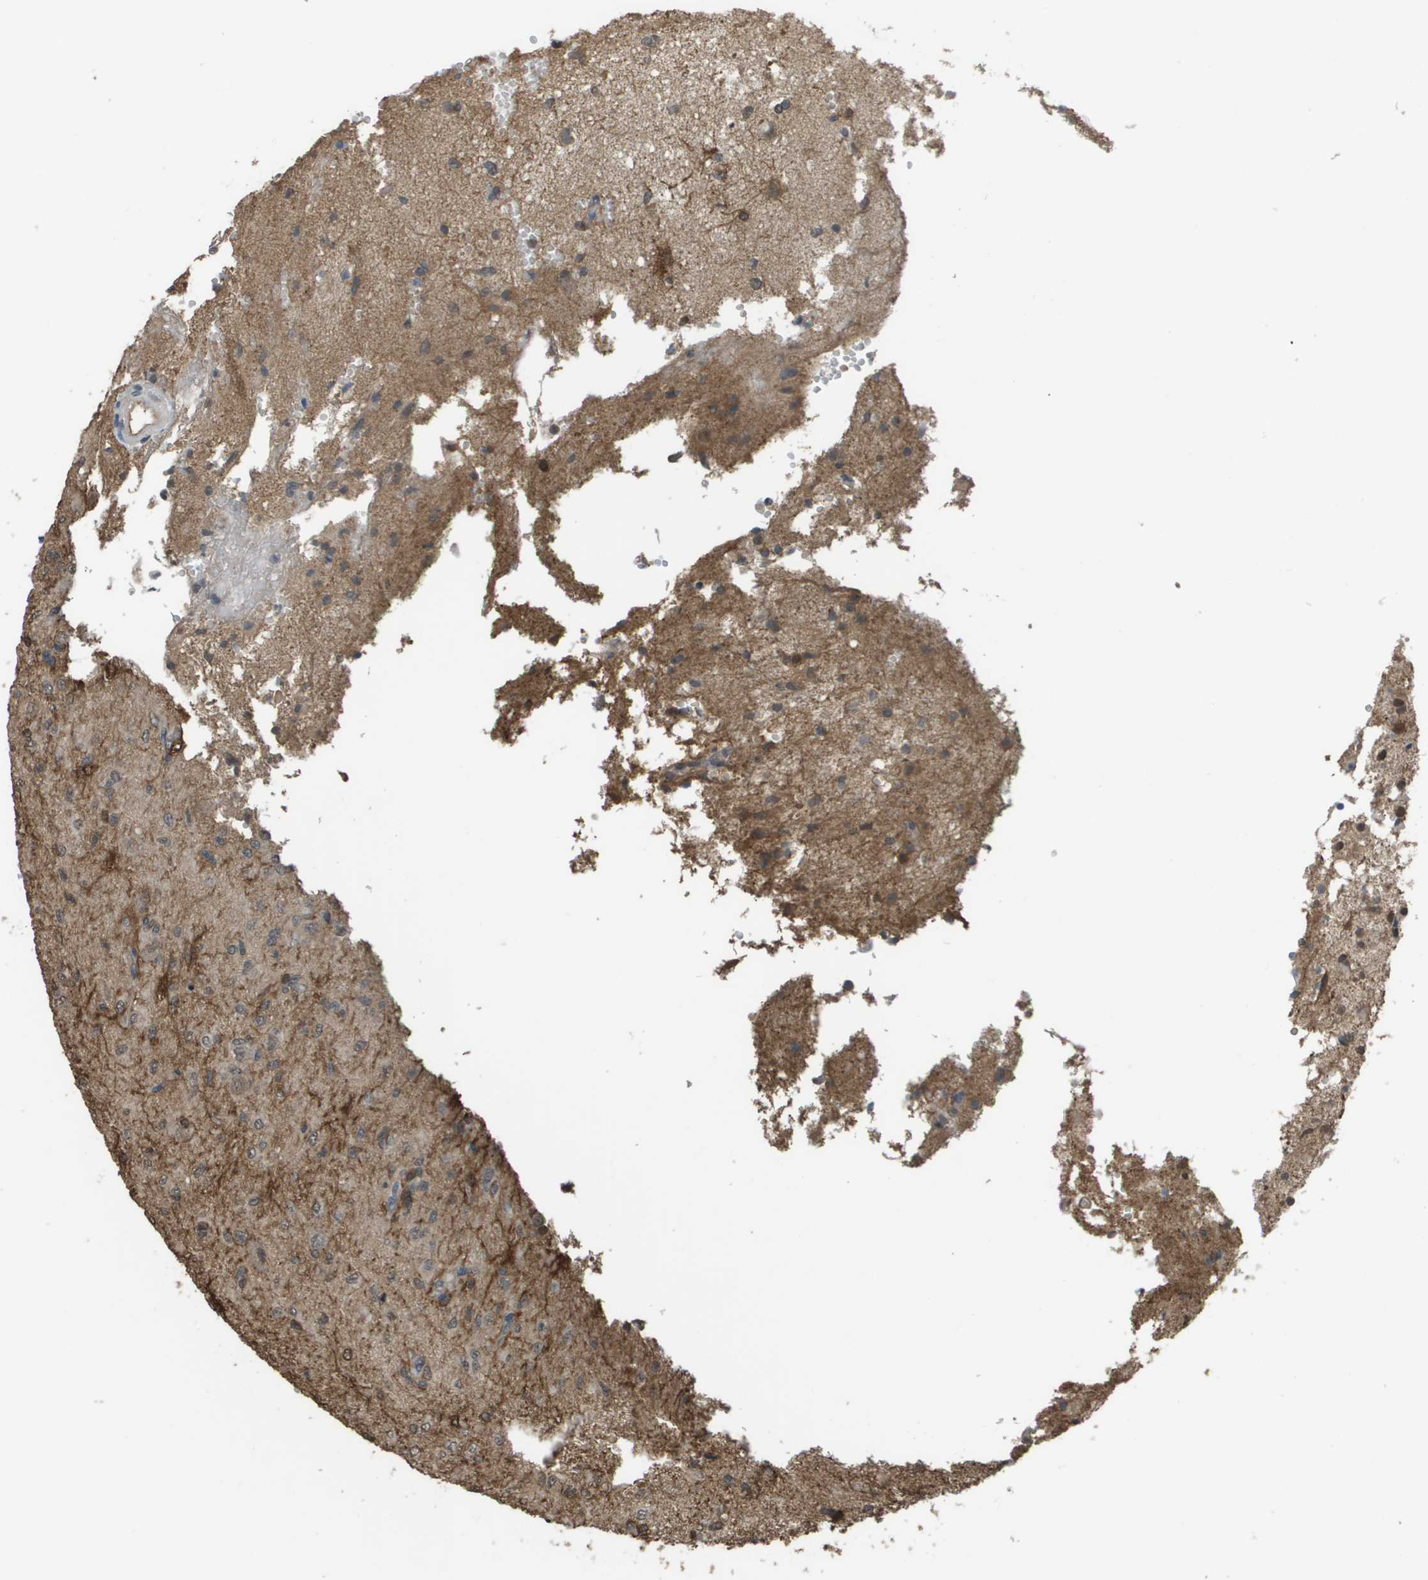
{"staining": {"intensity": "weak", "quantity": "<25%", "location": "cytoplasmic/membranous,nuclear"}, "tissue": "glioma", "cell_type": "Tumor cells", "image_type": "cancer", "snomed": [{"axis": "morphology", "description": "Glioma, malignant, High grade"}, {"axis": "topography", "description": "Brain"}], "caption": "Immunohistochemical staining of human glioma demonstrates no significant positivity in tumor cells.", "gene": "NDRG2", "patient": {"sex": "female", "age": 59}}